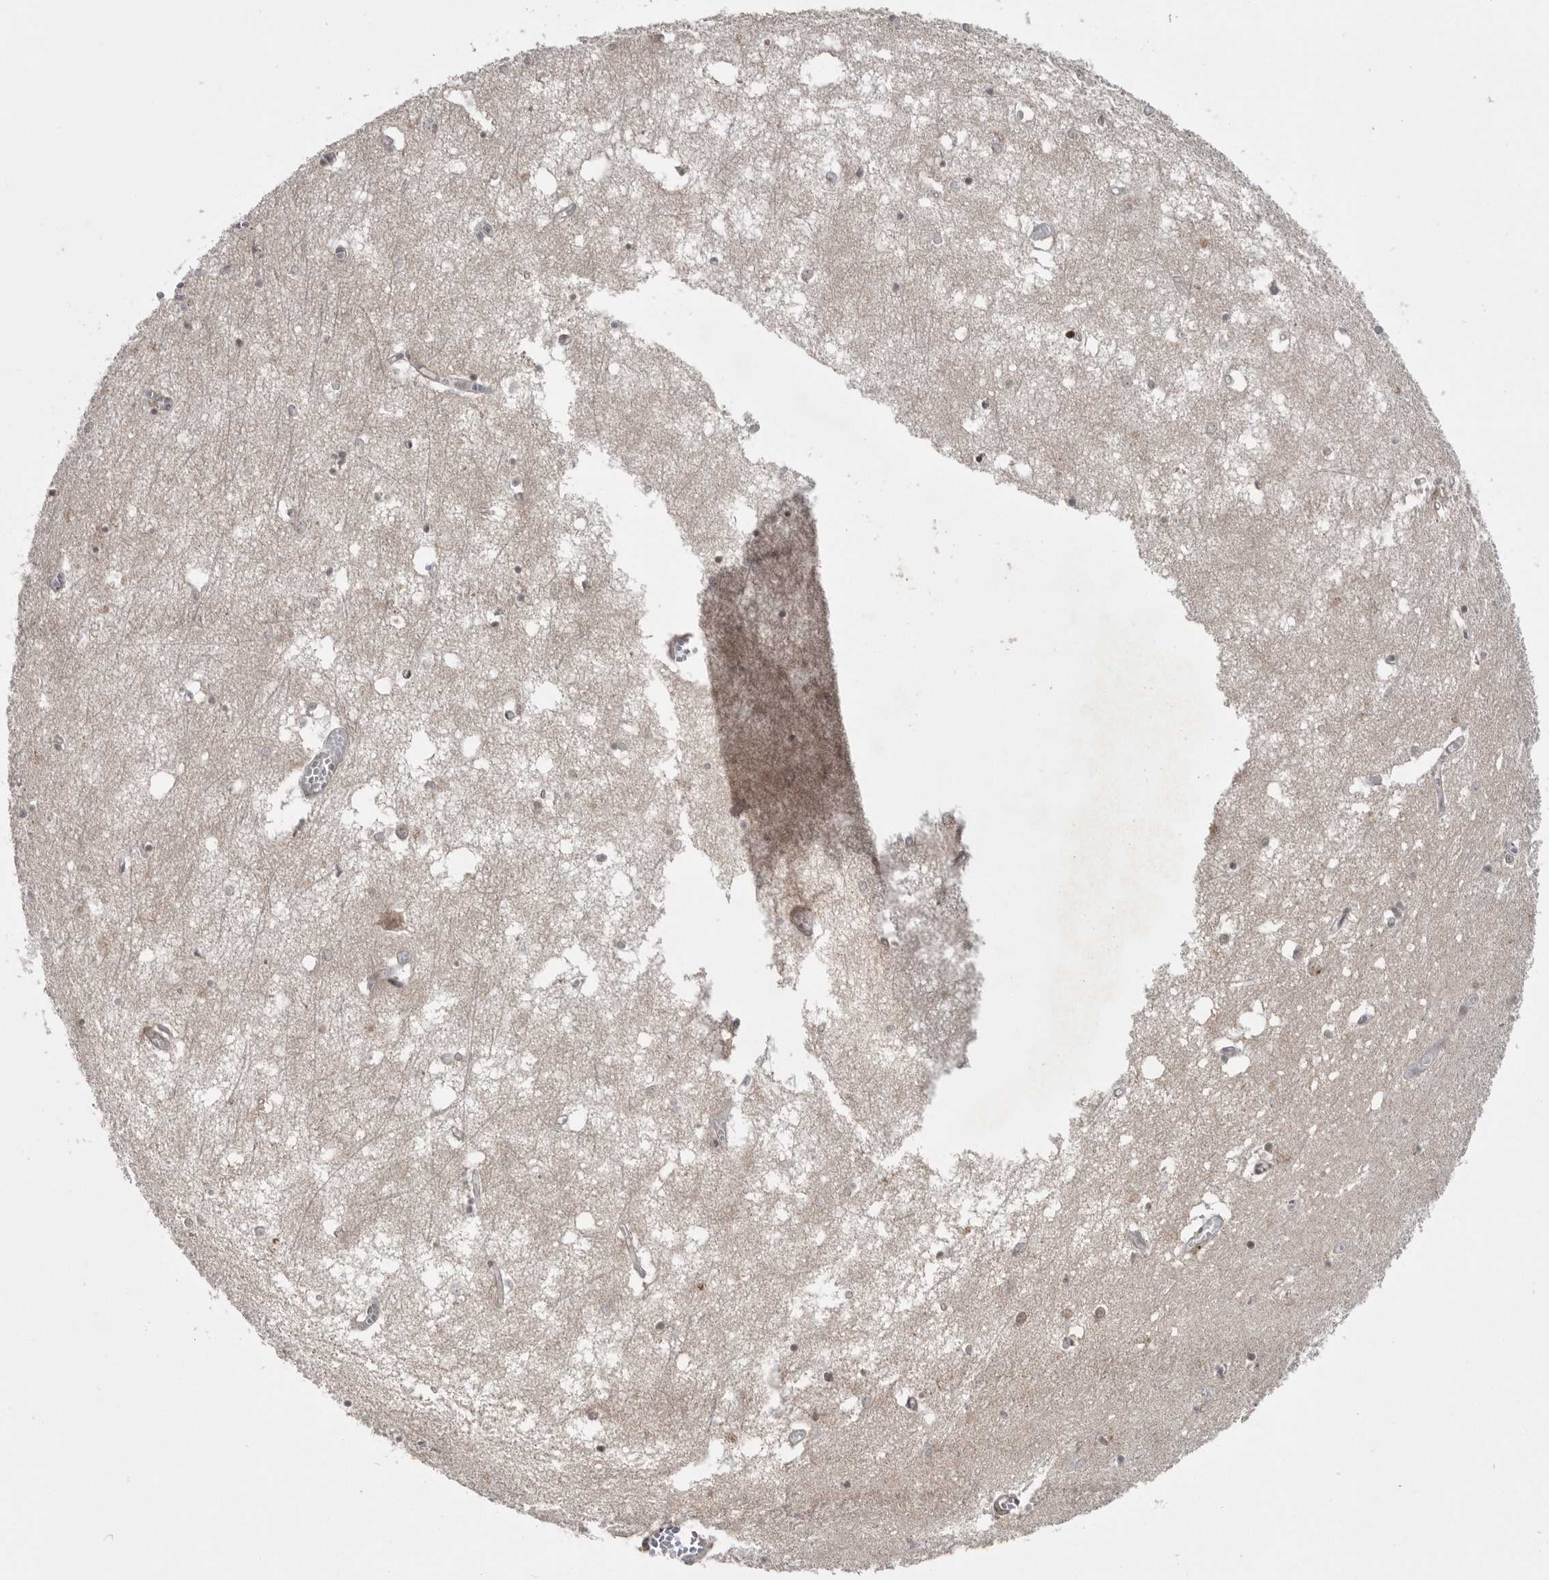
{"staining": {"intensity": "weak", "quantity": "<25%", "location": "cytoplasmic/membranous"}, "tissue": "hippocampus", "cell_type": "Glial cells", "image_type": "normal", "snomed": [{"axis": "morphology", "description": "Normal tissue, NOS"}, {"axis": "topography", "description": "Hippocampus"}], "caption": "Immunohistochemistry micrograph of unremarkable hippocampus: human hippocampus stained with DAB shows no significant protein staining in glial cells. (Immunohistochemistry (ihc), brightfield microscopy, high magnification).", "gene": "PPP1R9A", "patient": {"sex": "male", "age": 70}}